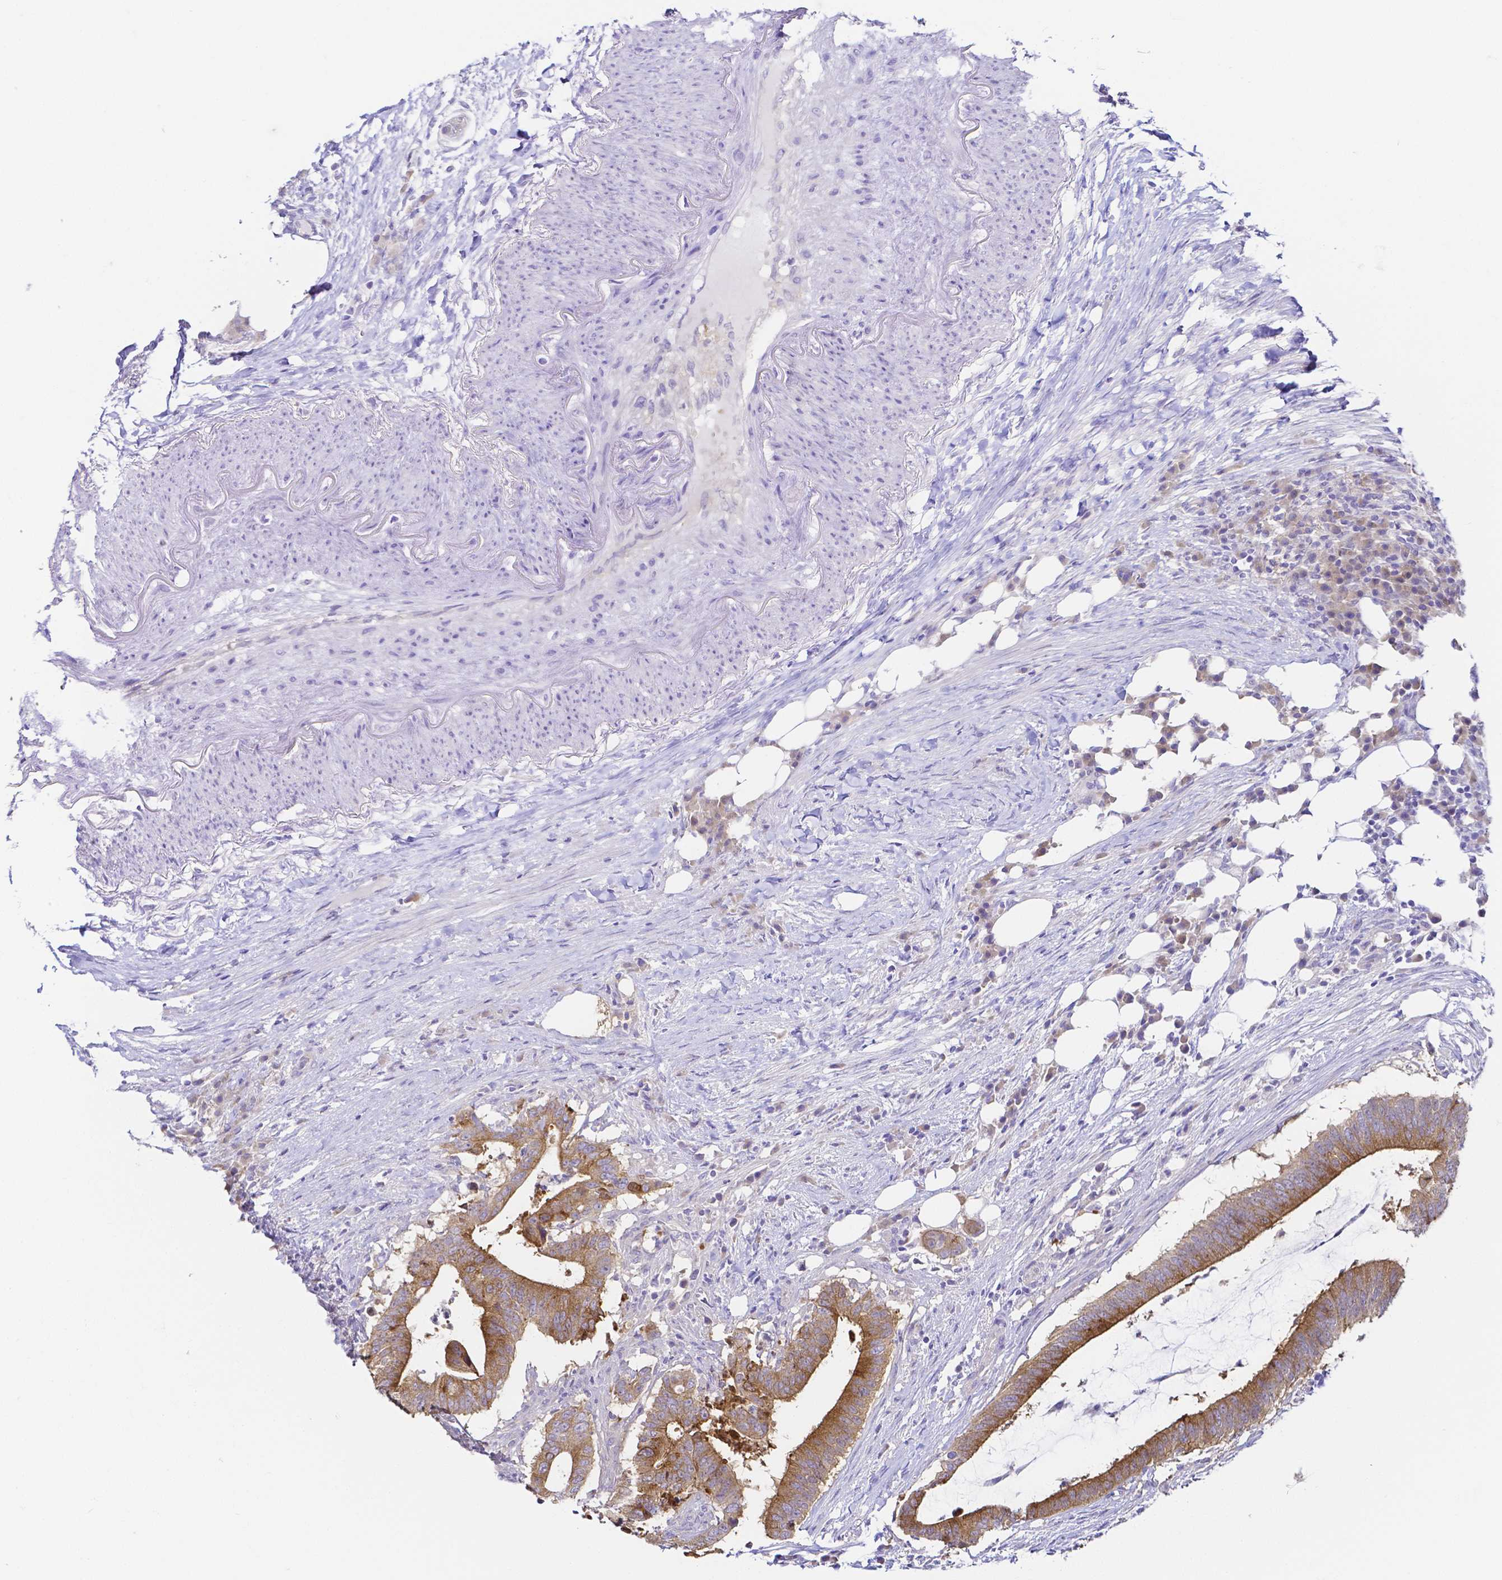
{"staining": {"intensity": "moderate", "quantity": ">75%", "location": "cytoplasmic/membranous"}, "tissue": "colorectal cancer", "cell_type": "Tumor cells", "image_type": "cancer", "snomed": [{"axis": "morphology", "description": "Adenocarcinoma, NOS"}, {"axis": "topography", "description": "Colon"}], "caption": "Colorectal adenocarcinoma tissue demonstrates moderate cytoplasmic/membranous expression in approximately >75% of tumor cells, visualized by immunohistochemistry.", "gene": "PKP3", "patient": {"sex": "female", "age": 43}}